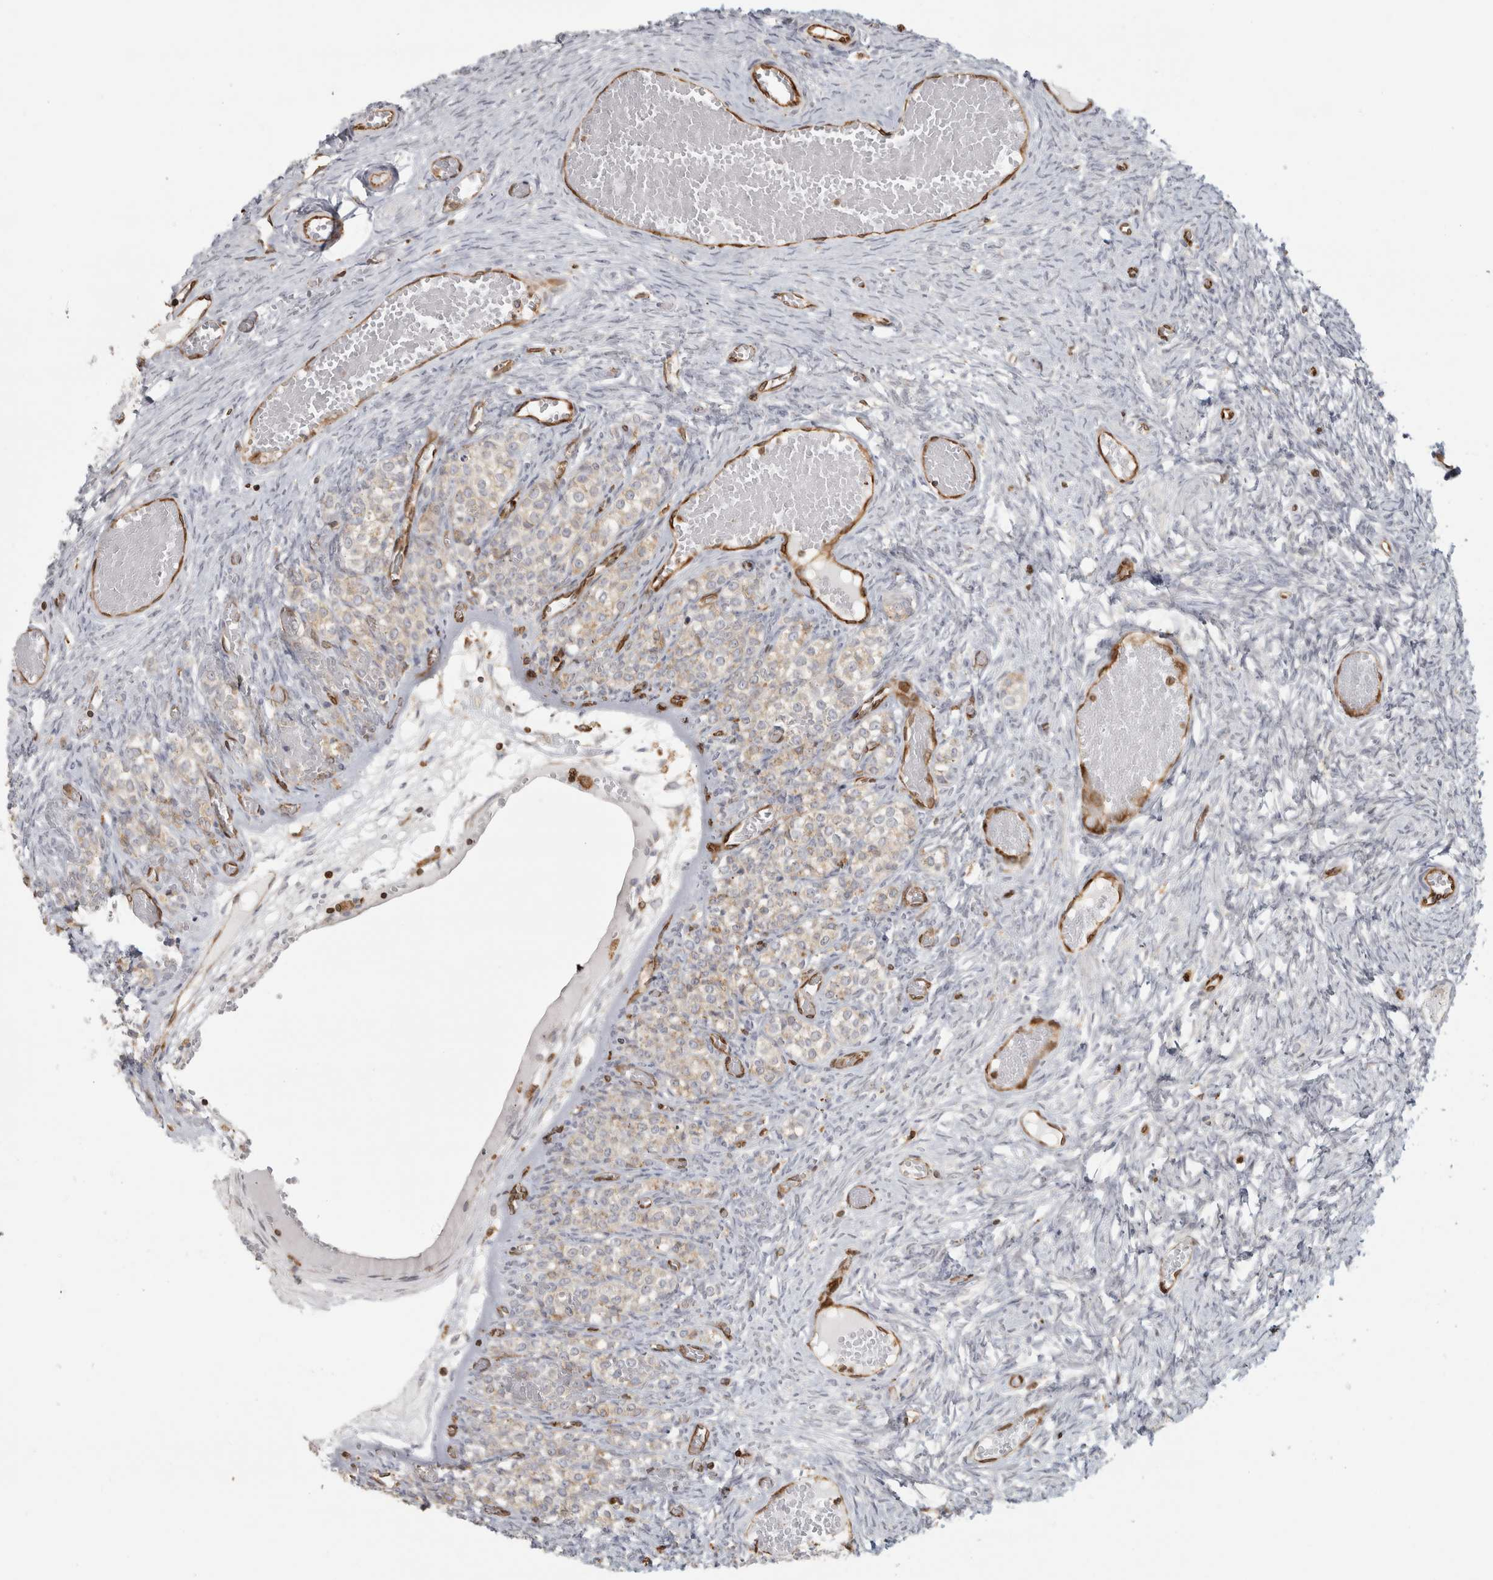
{"staining": {"intensity": "negative", "quantity": "none", "location": "none"}, "tissue": "ovary", "cell_type": "Ovarian stroma cells", "image_type": "normal", "snomed": [{"axis": "morphology", "description": "Adenocarcinoma, NOS"}, {"axis": "topography", "description": "Endometrium"}], "caption": "IHC histopathology image of normal human ovary stained for a protein (brown), which displays no positivity in ovarian stroma cells. (Stains: DAB IHC with hematoxylin counter stain, Microscopy: brightfield microscopy at high magnification).", "gene": "HLA", "patient": {"sex": "female", "age": 32}}